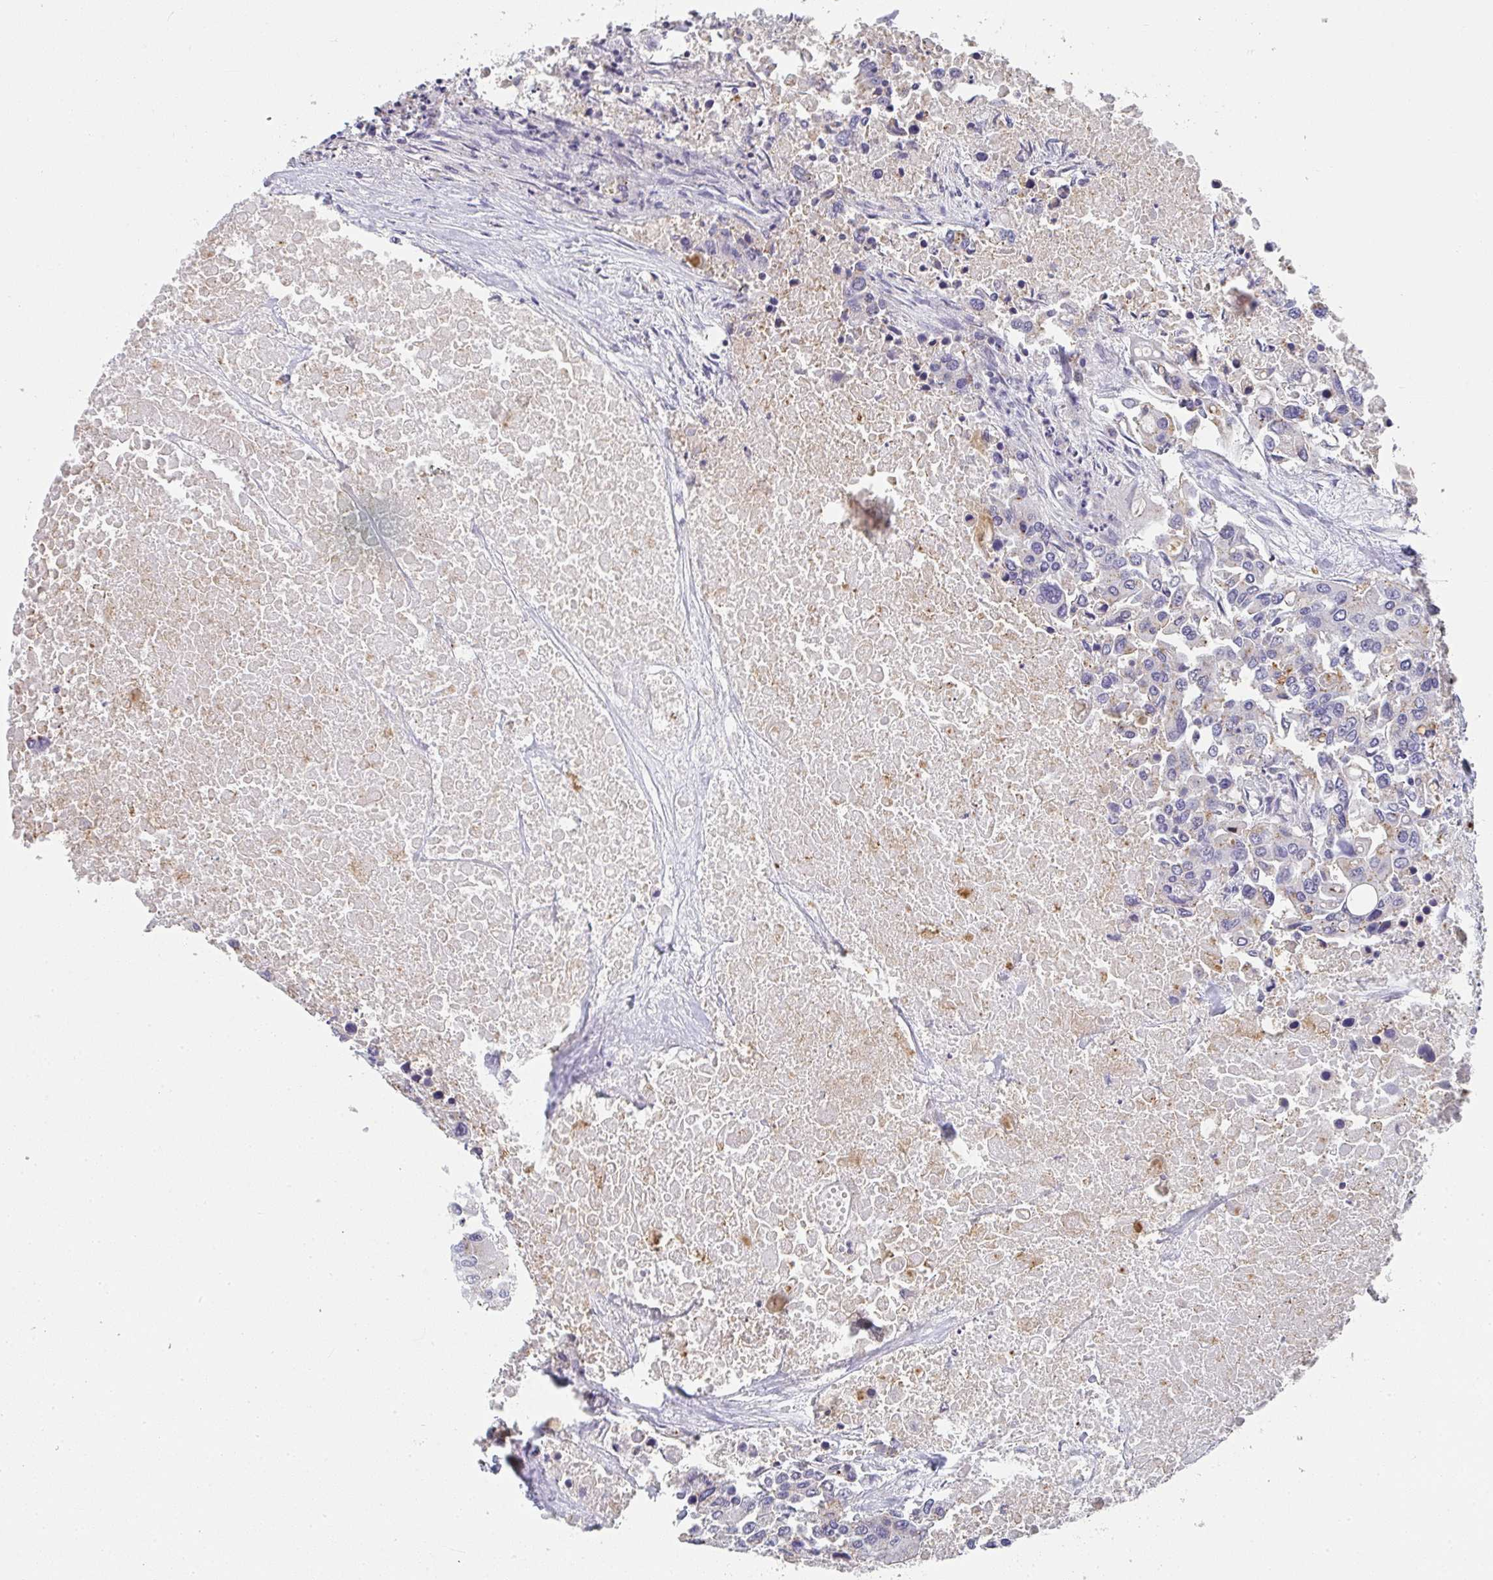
{"staining": {"intensity": "negative", "quantity": "none", "location": "none"}, "tissue": "colorectal cancer", "cell_type": "Tumor cells", "image_type": "cancer", "snomed": [{"axis": "morphology", "description": "Adenocarcinoma, NOS"}, {"axis": "topography", "description": "Colon"}], "caption": "Tumor cells are negative for protein expression in human colorectal adenocarcinoma.", "gene": "CHMP5", "patient": {"sex": "male", "age": 77}}